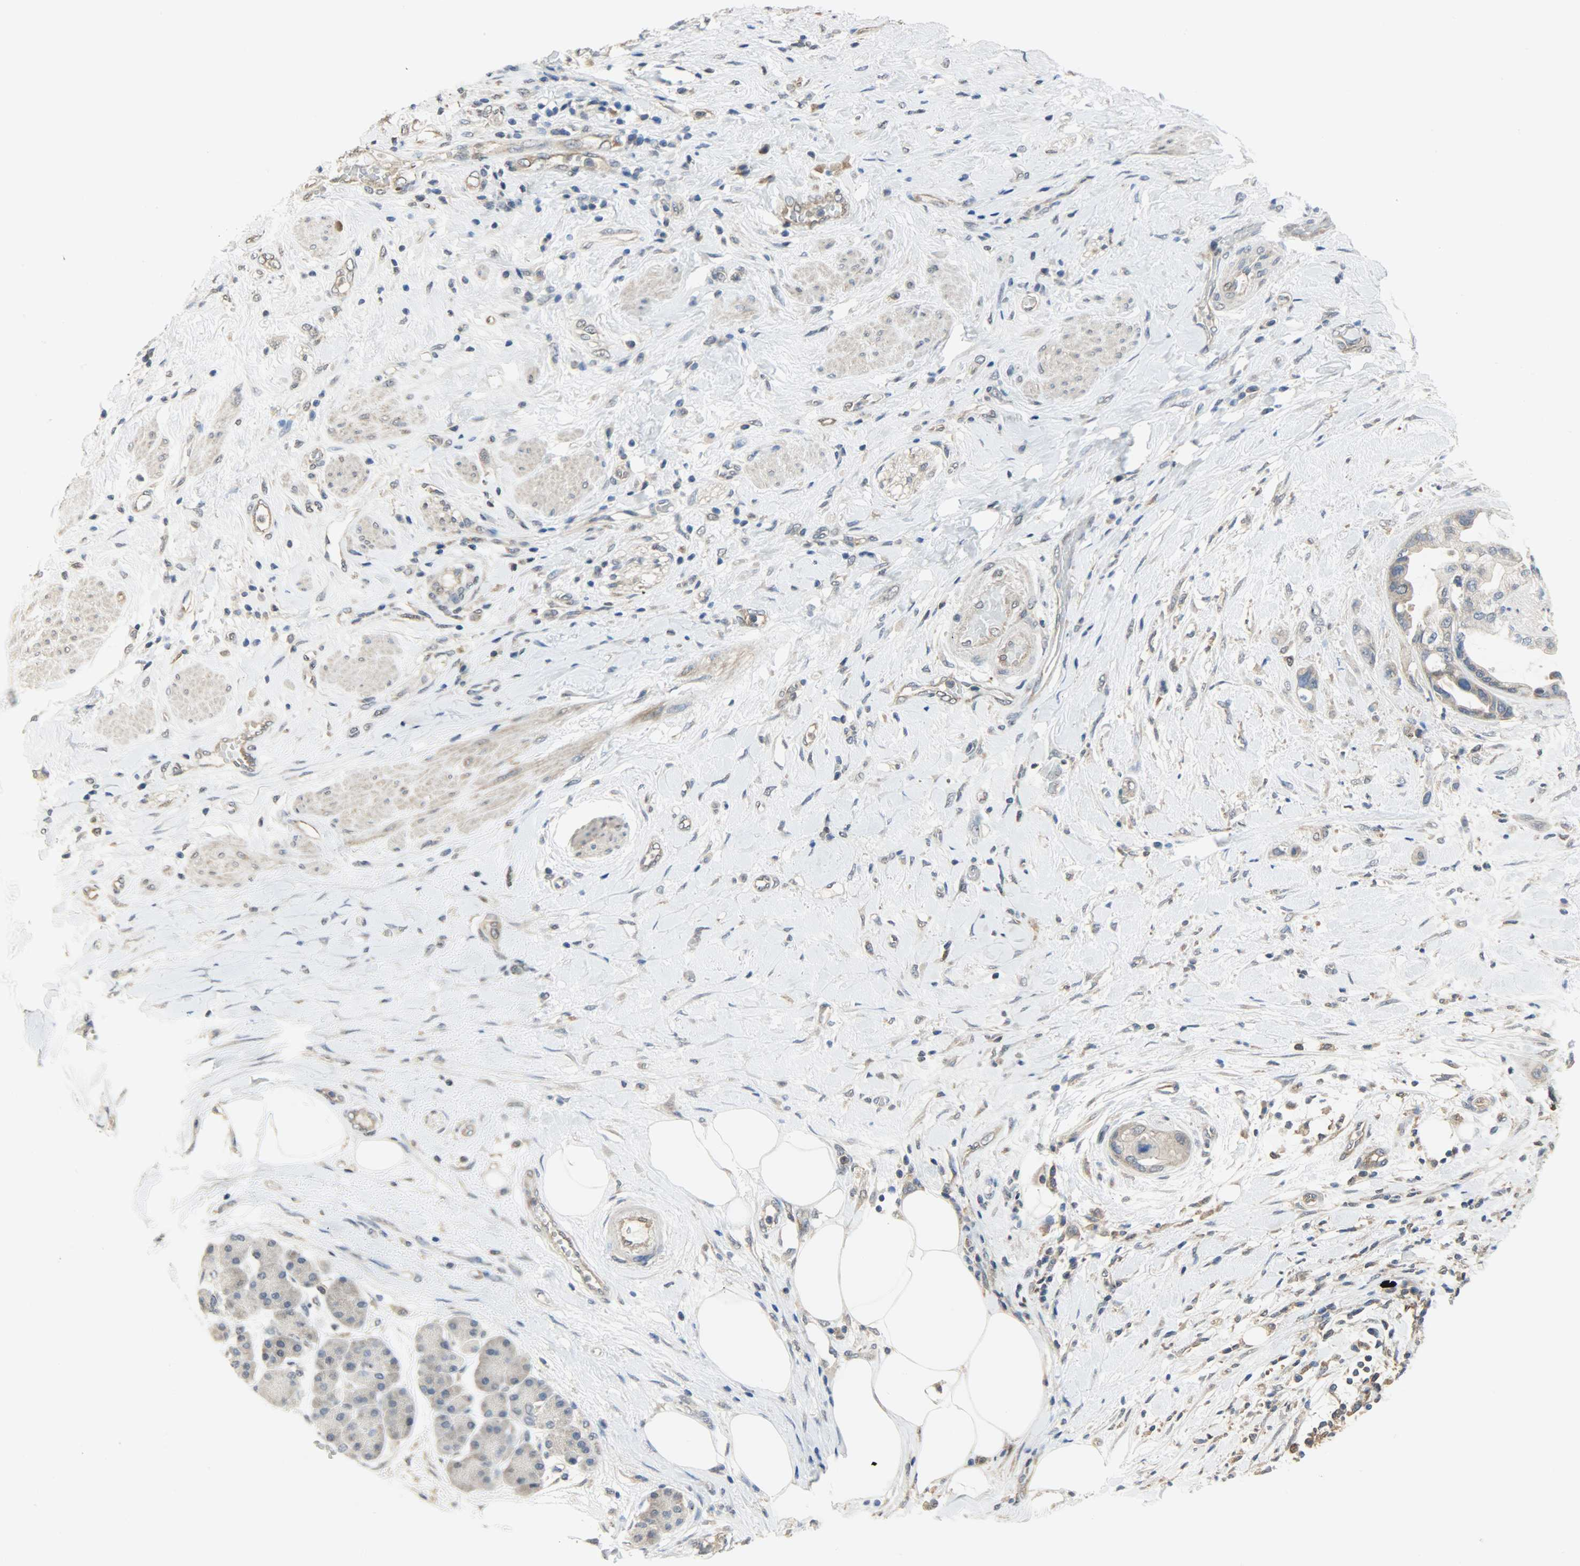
{"staining": {"intensity": "moderate", "quantity": ">75%", "location": "cytoplasmic/membranous"}, "tissue": "pancreatic cancer", "cell_type": "Tumor cells", "image_type": "cancer", "snomed": [{"axis": "morphology", "description": "Adenocarcinoma, NOS"}, {"axis": "morphology", "description": "Adenocarcinoma, metastatic, NOS"}, {"axis": "topography", "description": "Lymph node"}, {"axis": "topography", "description": "Pancreas"}, {"axis": "topography", "description": "Duodenum"}], "caption": "A brown stain shows moderate cytoplasmic/membranous expression of a protein in human pancreatic adenocarcinoma tumor cells.", "gene": "TRIM21", "patient": {"sex": "female", "age": 64}}